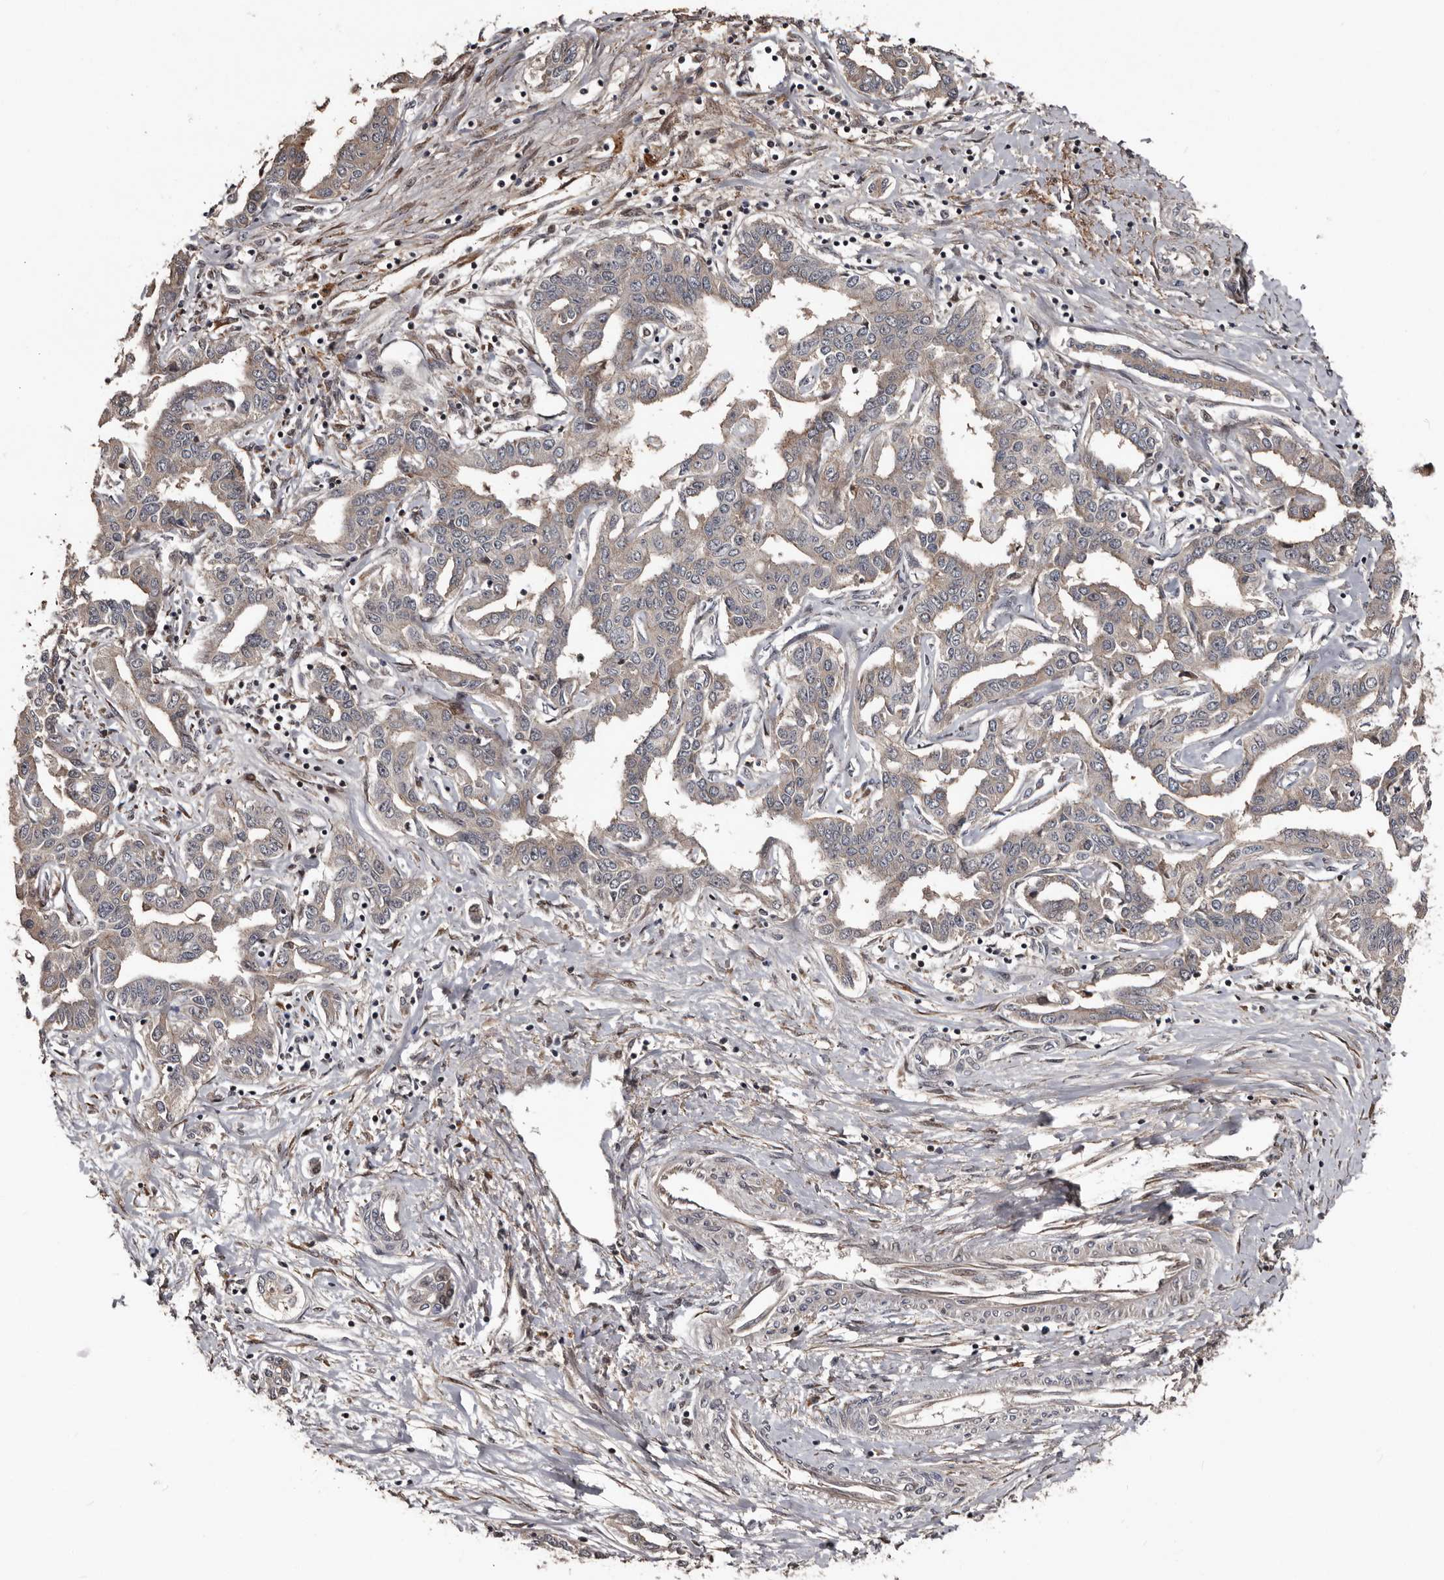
{"staining": {"intensity": "negative", "quantity": "none", "location": "none"}, "tissue": "liver cancer", "cell_type": "Tumor cells", "image_type": "cancer", "snomed": [{"axis": "morphology", "description": "Cholangiocarcinoma"}, {"axis": "topography", "description": "Liver"}], "caption": "Liver cancer (cholangiocarcinoma) was stained to show a protein in brown. There is no significant expression in tumor cells.", "gene": "SERTAD4", "patient": {"sex": "male", "age": 59}}